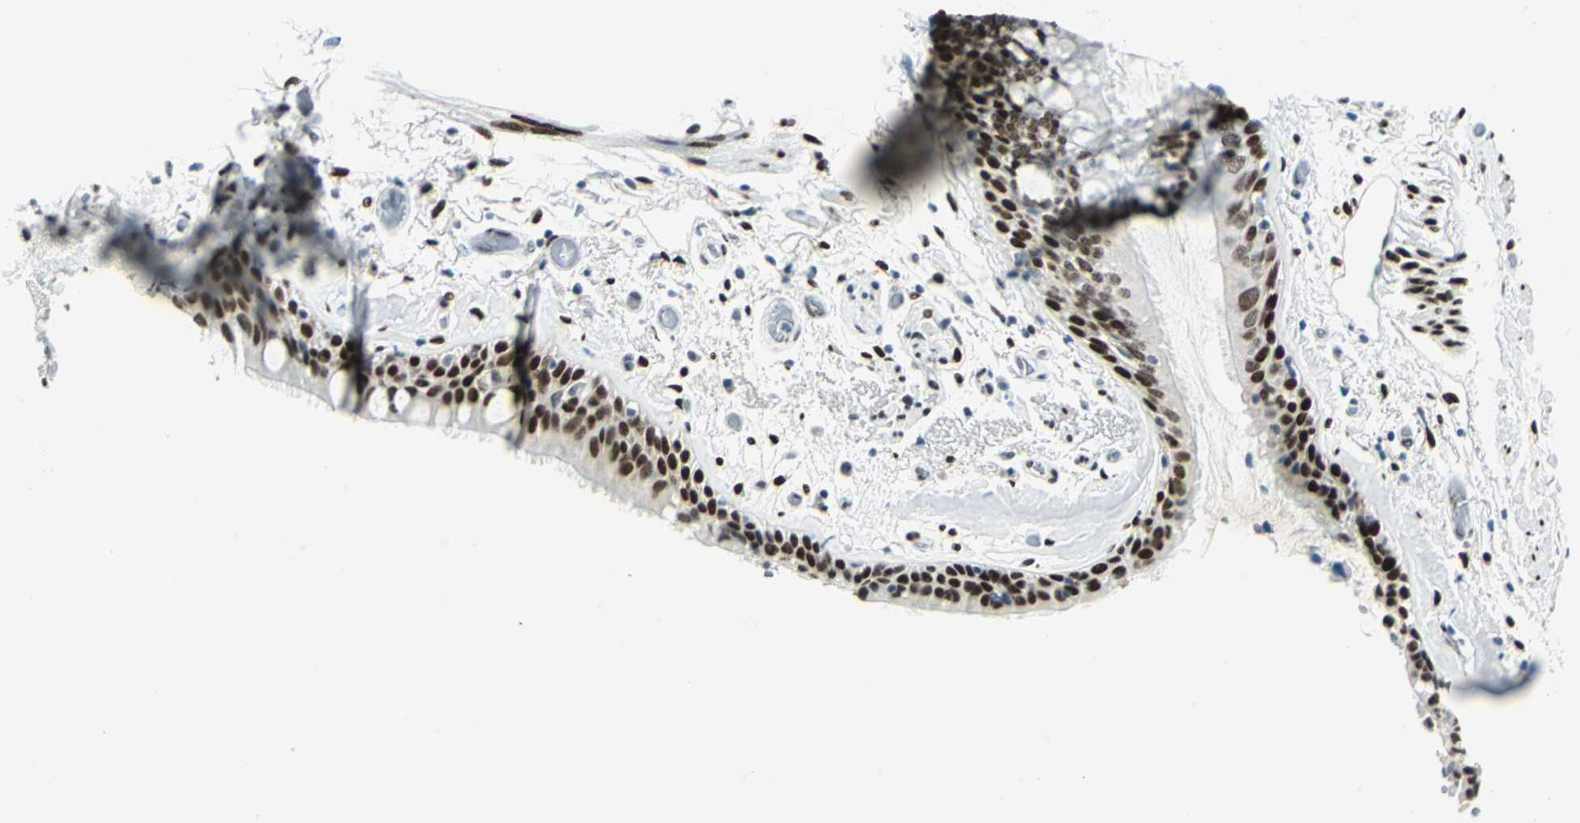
{"staining": {"intensity": "strong", "quantity": ">75%", "location": "nuclear"}, "tissue": "bronchus", "cell_type": "Respiratory epithelial cells", "image_type": "normal", "snomed": [{"axis": "morphology", "description": "Normal tissue, NOS"}, {"axis": "morphology", "description": "Adenocarcinoma, NOS"}, {"axis": "topography", "description": "Bronchus"}, {"axis": "topography", "description": "Lung"}], "caption": "Bronchus stained with a brown dye demonstrates strong nuclear positive expression in about >75% of respiratory epithelial cells.", "gene": "MEIS2", "patient": {"sex": "female", "age": 54}}